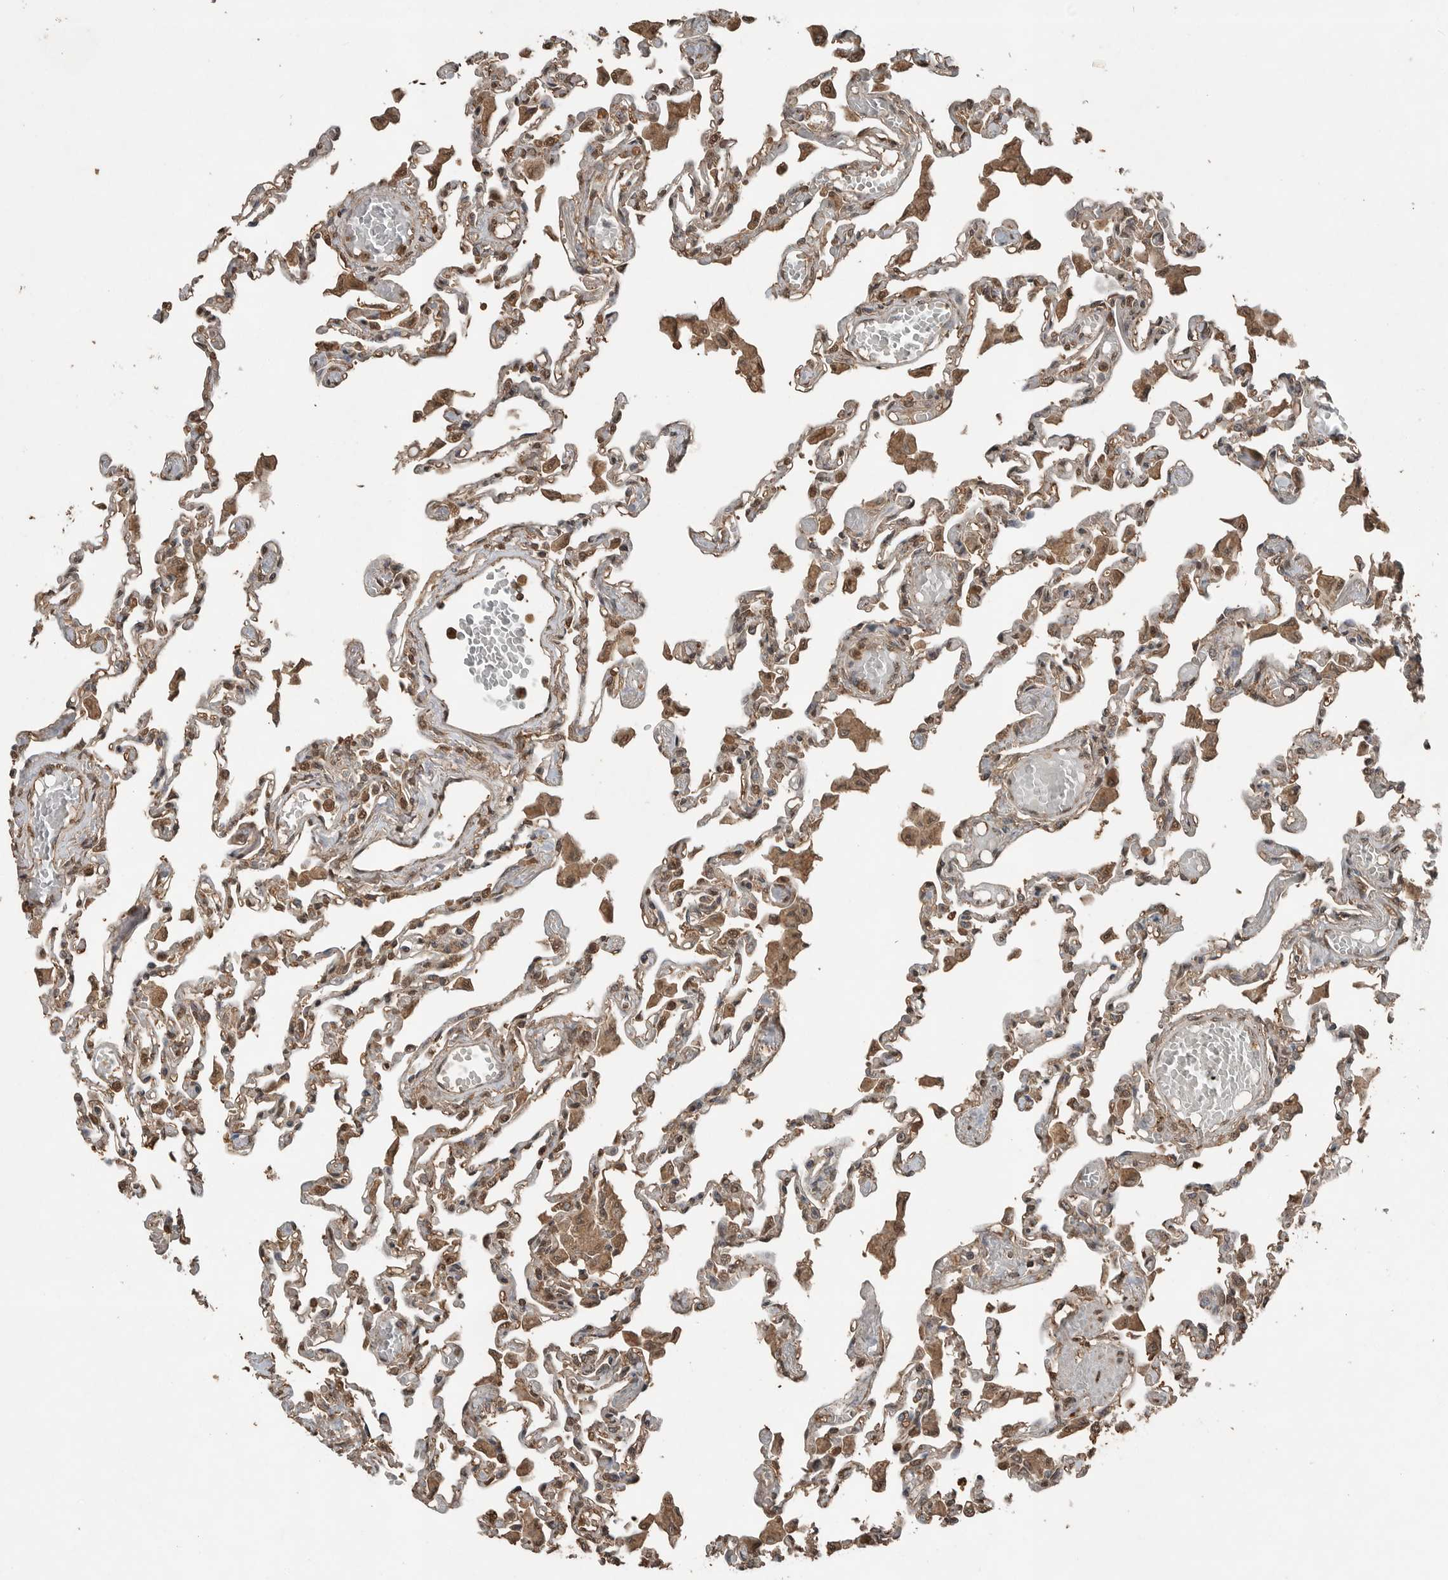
{"staining": {"intensity": "moderate", "quantity": ">75%", "location": "cytoplasmic/membranous,nuclear"}, "tissue": "lung", "cell_type": "Alveolar cells", "image_type": "normal", "snomed": [{"axis": "morphology", "description": "Normal tissue, NOS"}, {"axis": "topography", "description": "Bronchus"}, {"axis": "topography", "description": "Lung"}], "caption": "Protein expression analysis of benign human lung reveals moderate cytoplasmic/membranous,nuclear positivity in approximately >75% of alveolar cells.", "gene": "BLZF1", "patient": {"sex": "female", "age": 49}}